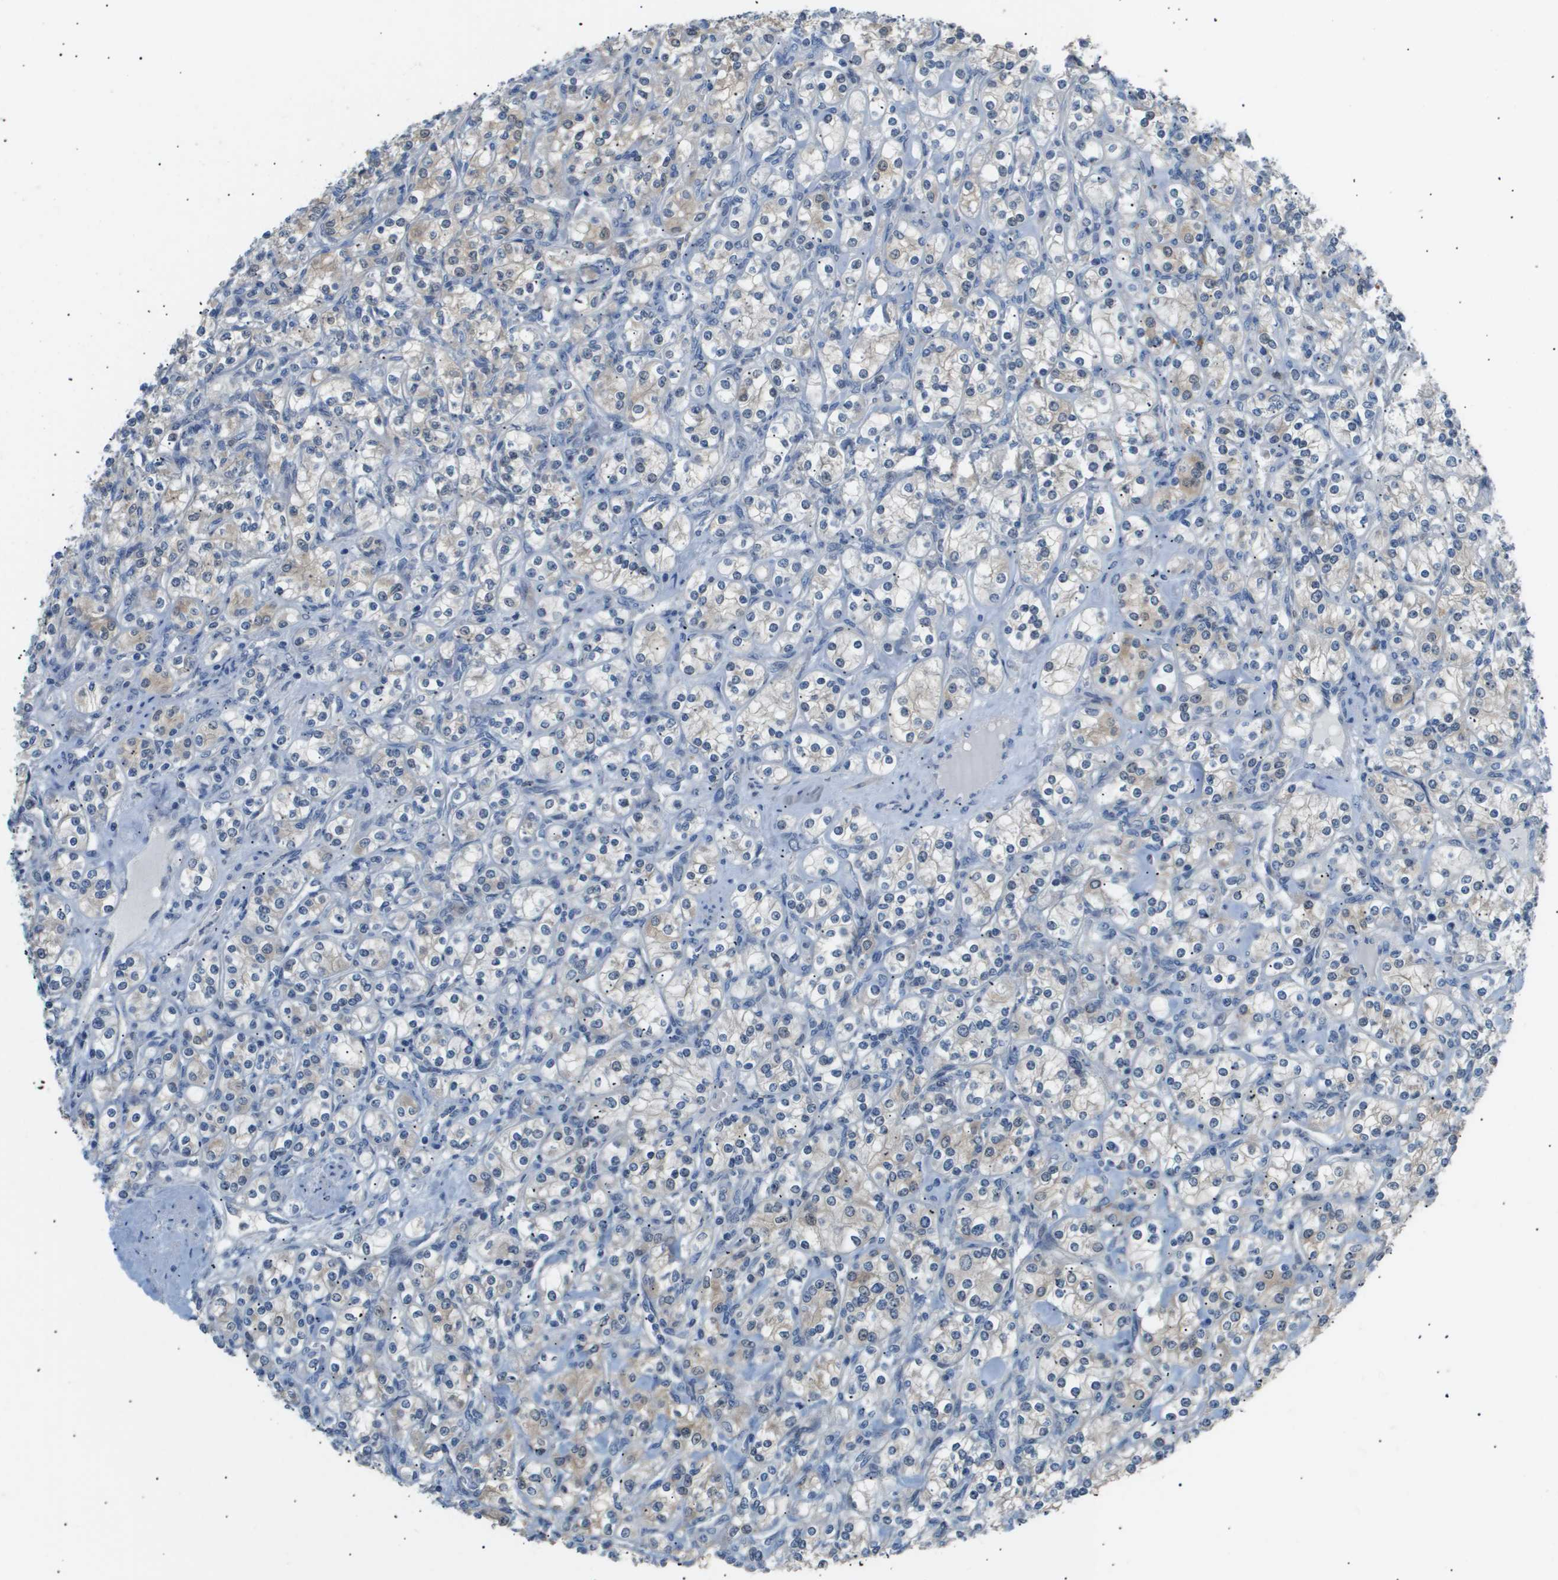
{"staining": {"intensity": "weak", "quantity": "25%-75%", "location": "cytoplasmic/membranous"}, "tissue": "renal cancer", "cell_type": "Tumor cells", "image_type": "cancer", "snomed": [{"axis": "morphology", "description": "Adenocarcinoma, NOS"}, {"axis": "topography", "description": "Kidney"}], "caption": "Renal cancer (adenocarcinoma) stained for a protein demonstrates weak cytoplasmic/membranous positivity in tumor cells. The staining was performed using DAB, with brown indicating positive protein expression. Nuclei are stained blue with hematoxylin.", "gene": "AKR1A1", "patient": {"sex": "male", "age": 77}}